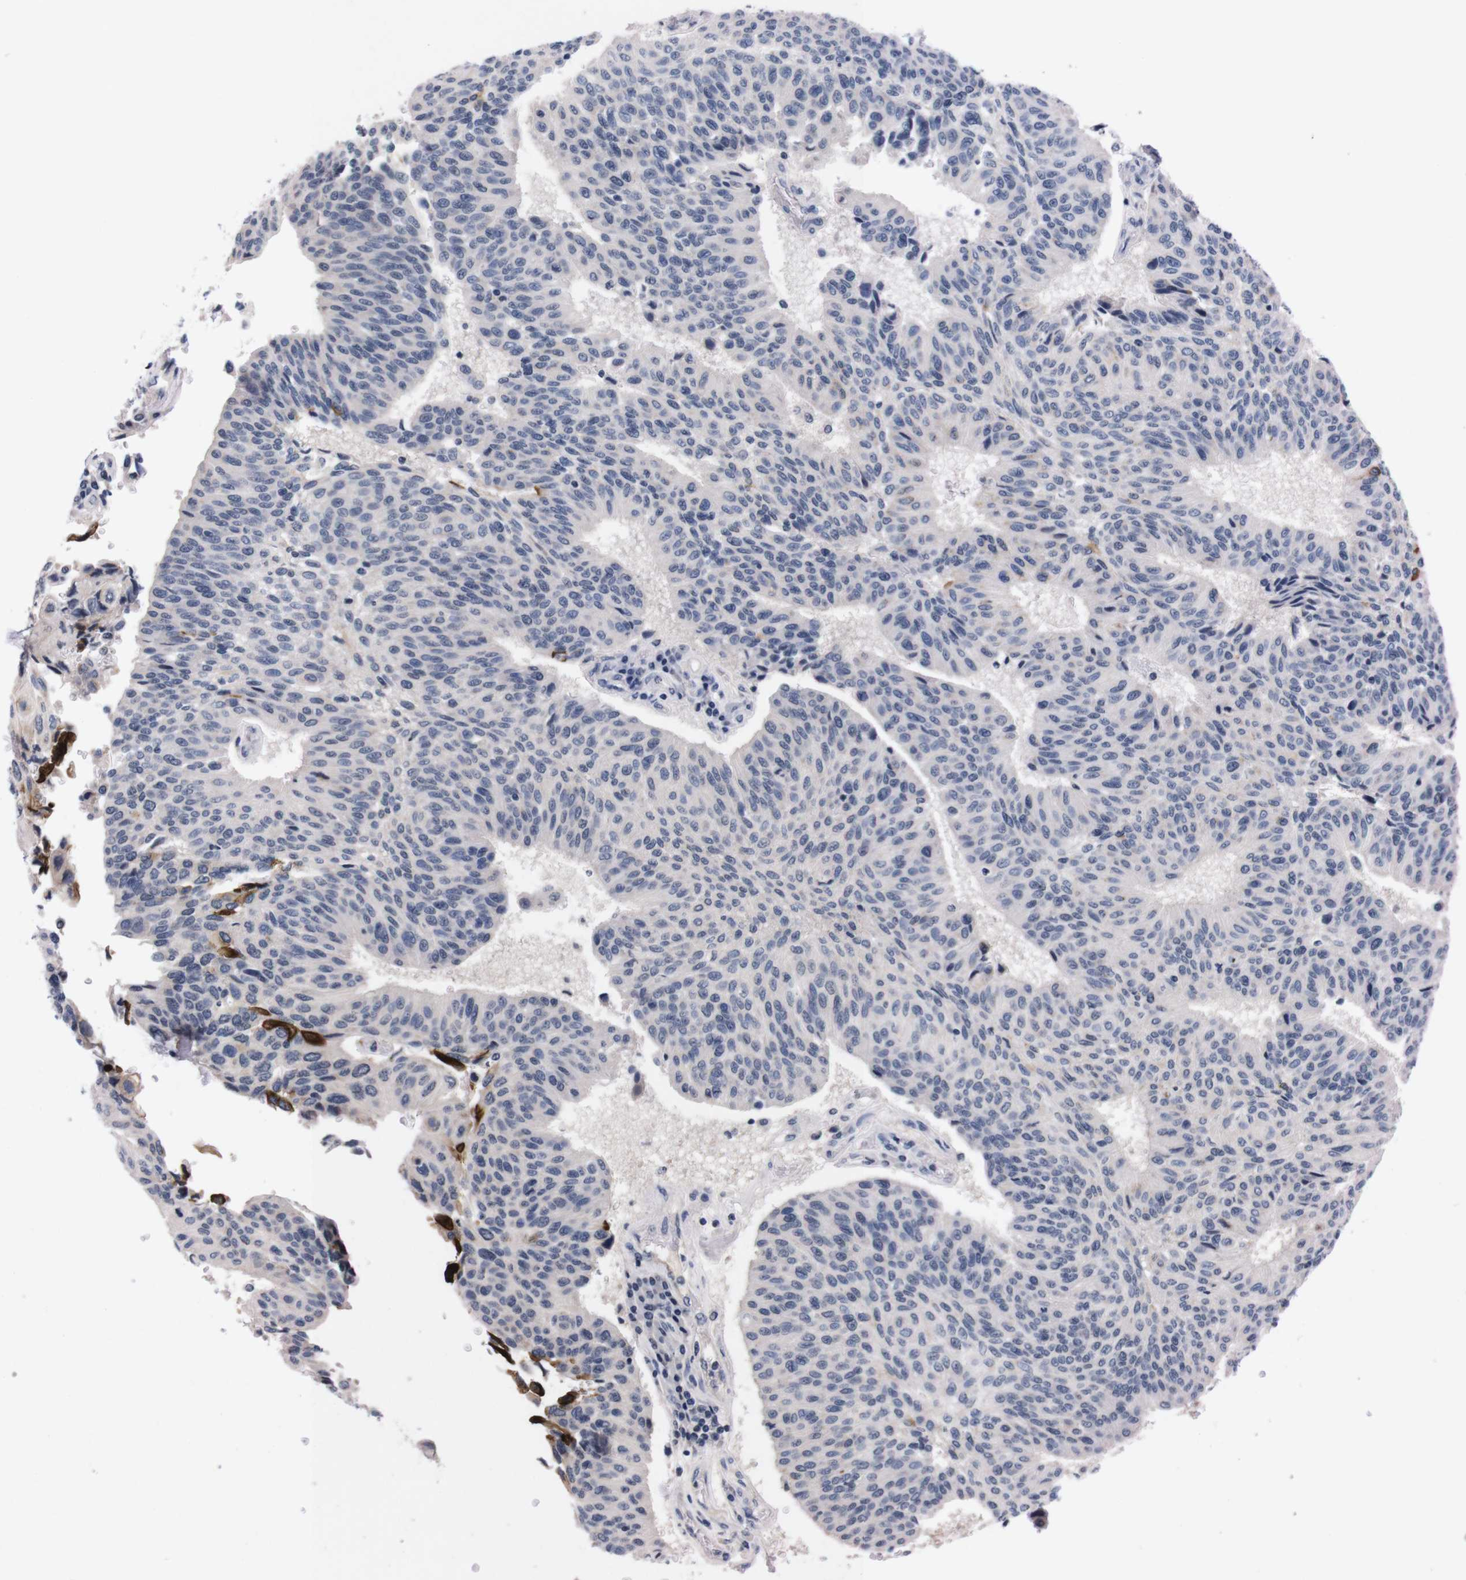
{"staining": {"intensity": "negative", "quantity": "none", "location": "none"}, "tissue": "urothelial cancer", "cell_type": "Tumor cells", "image_type": "cancer", "snomed": [{"axis": "morphology", "description": "Urothelial carcinoma, High grade"}, {"axis": "topography", "description": "Urinary bladder"}], "caption": "Tumor cells are negative for brown protein staining in urothelial cancer.", "gene": "TNFRSF21", "patient": {"sex": "male", "age": 66}}